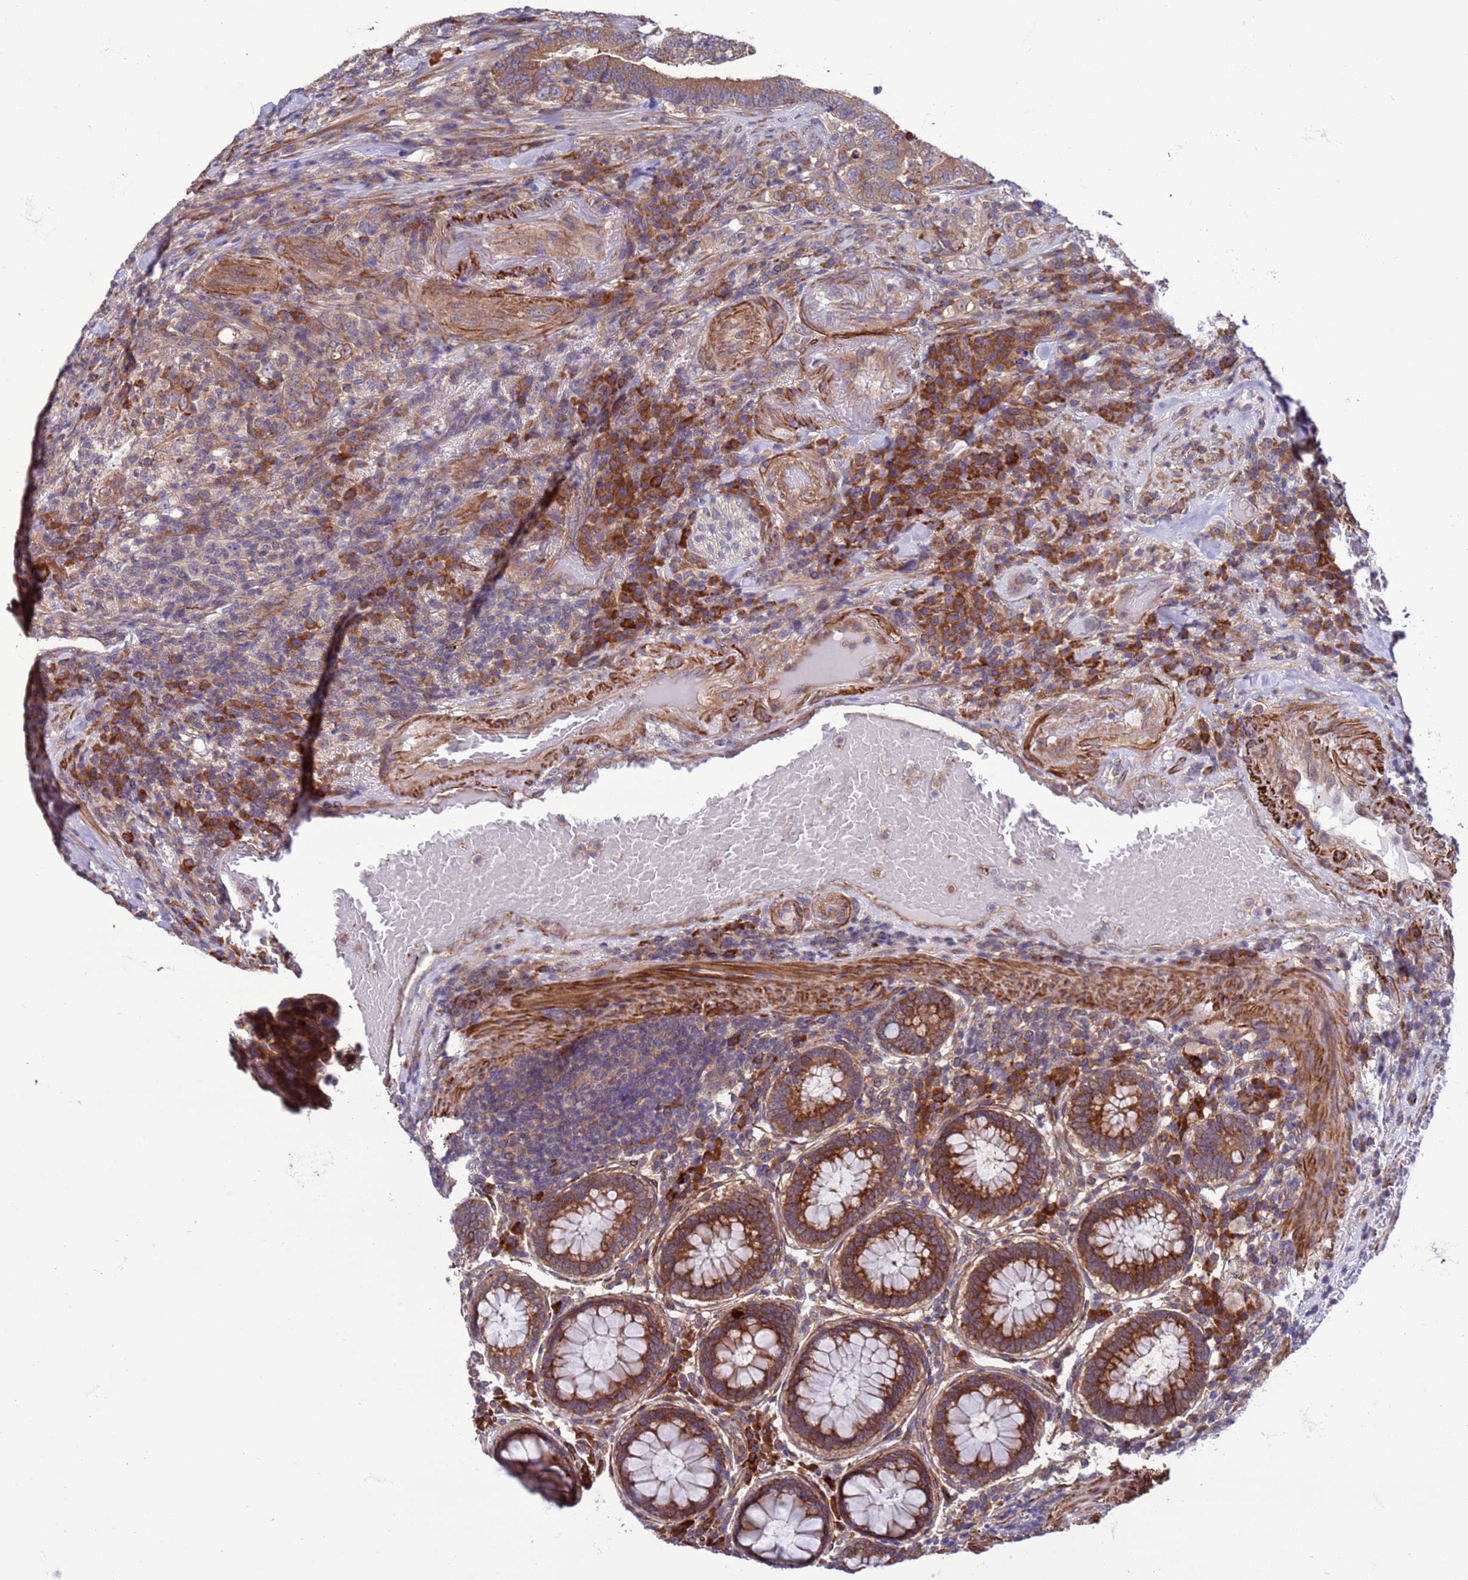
{"staining": {"intensity": "moderate", "quantity": ">75%", "location": "cytoplasmic/membranous"}, "tissue": "colorectal cancer", "cell_type": "Tumor cells", "image_type": "cancer", "snomed": [{"axis": "morphology", "description": "Adenocarcinoma, NOS"}, {"axis": "topography", "description": "Colon"}], "caption": "Immunohistochemical staining of adenocarcinoma (colorectal) reveals medium levels of moderate cytoplasmic/membranous positivity in approximately >75% of tumor cells.", "gene": "GEN1", "patient": {"sex": "female", "age": 66}}